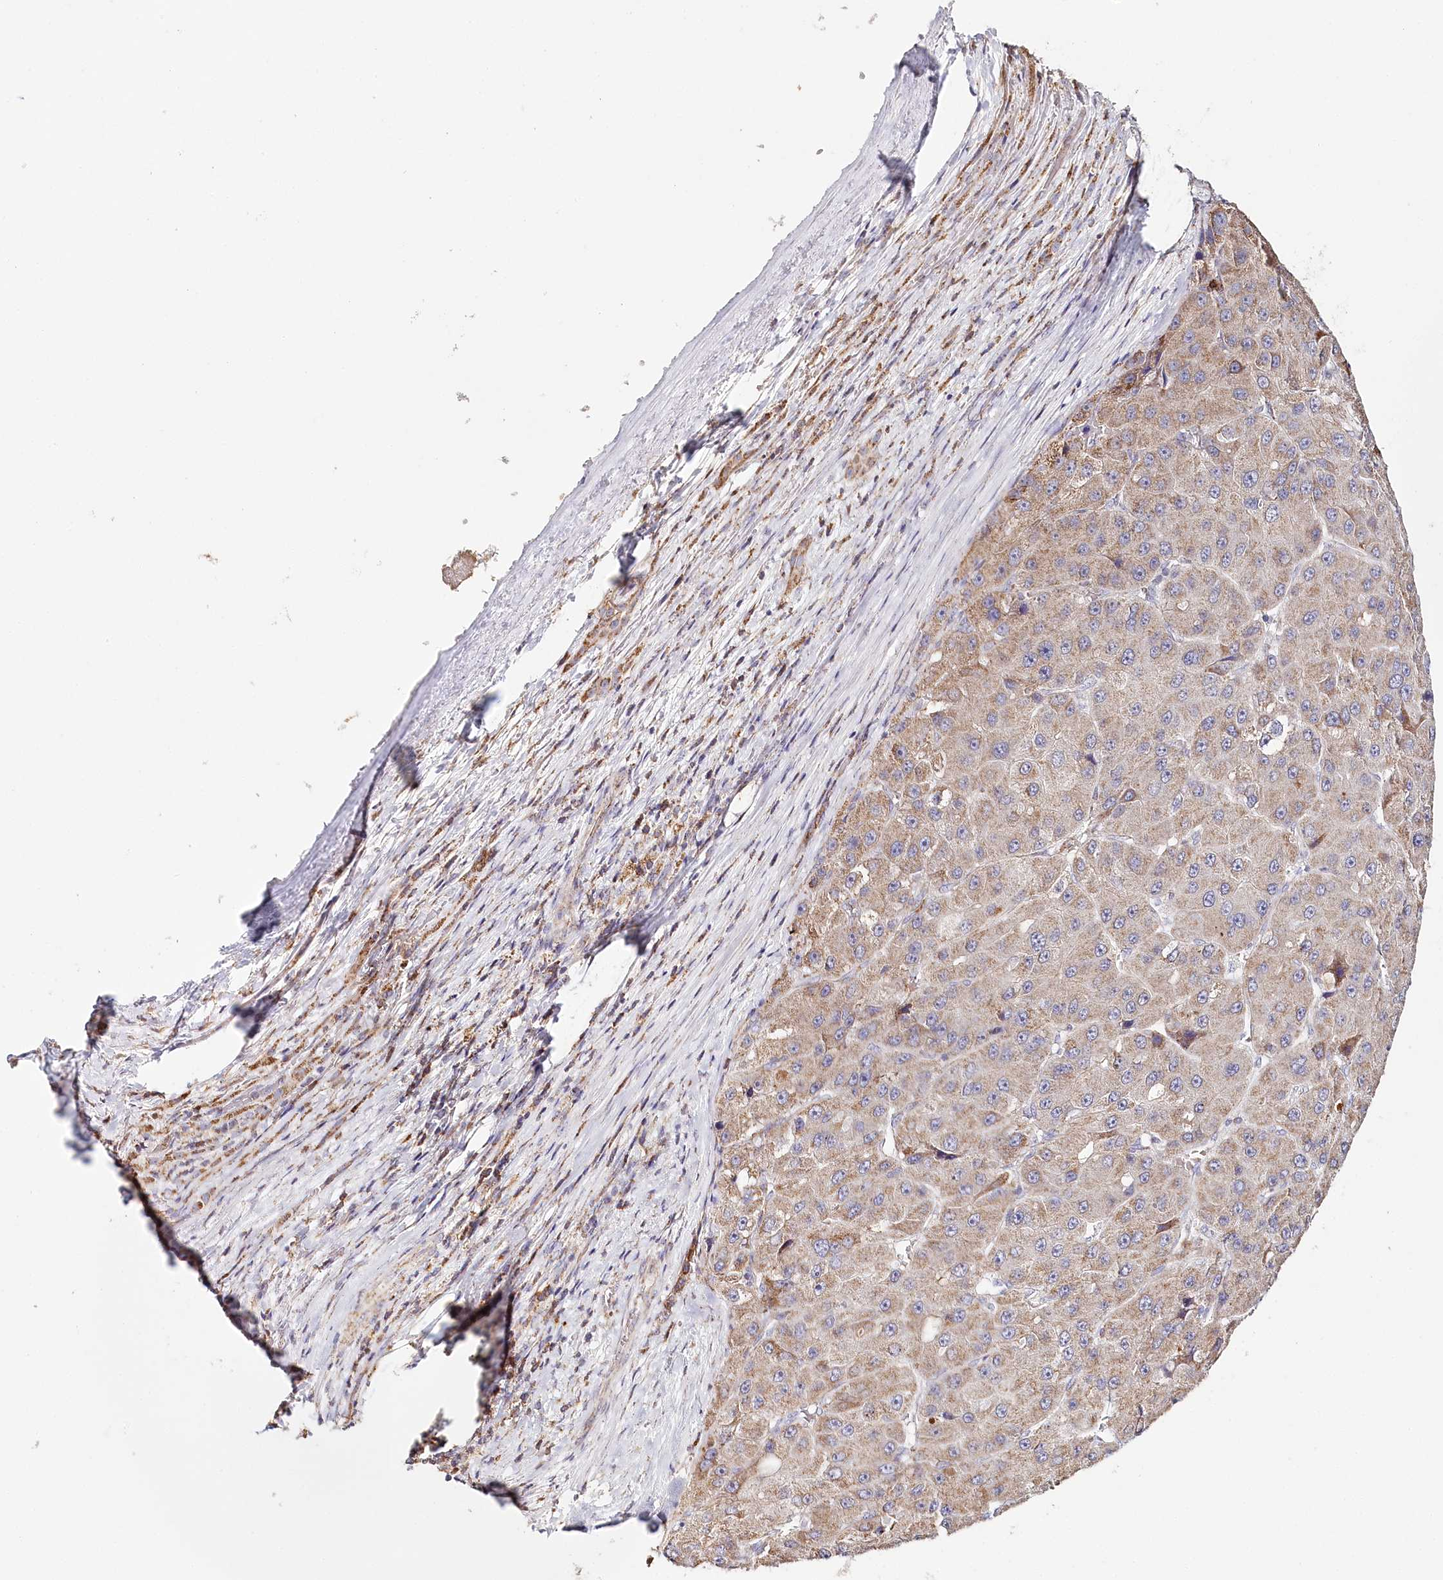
{"staining": {"intensity": "weak", "quantity": ">75%", "location": "cytoplasmic/membranous"}, "tissue": "liver cancer", "cell_type": "Tumor cells", "image_type": "cancer", "snomed": [{"axis": "morphology", "description": "Carcinoma, Hepatocellular, NOS"}, {"axis": "topography", "description": "Liver"}], "caption": "High-power microscopy captured an IHC micrograph of liver hepatocellular carcinoma, revealing weak cytoplasmic/membranous expression in approximately >75% of tumor cells. (Brightfield microscopy of DAB IHC at high magnification).", "gene": "MMP25", "patient": {"sex": "female", "age": 73}}